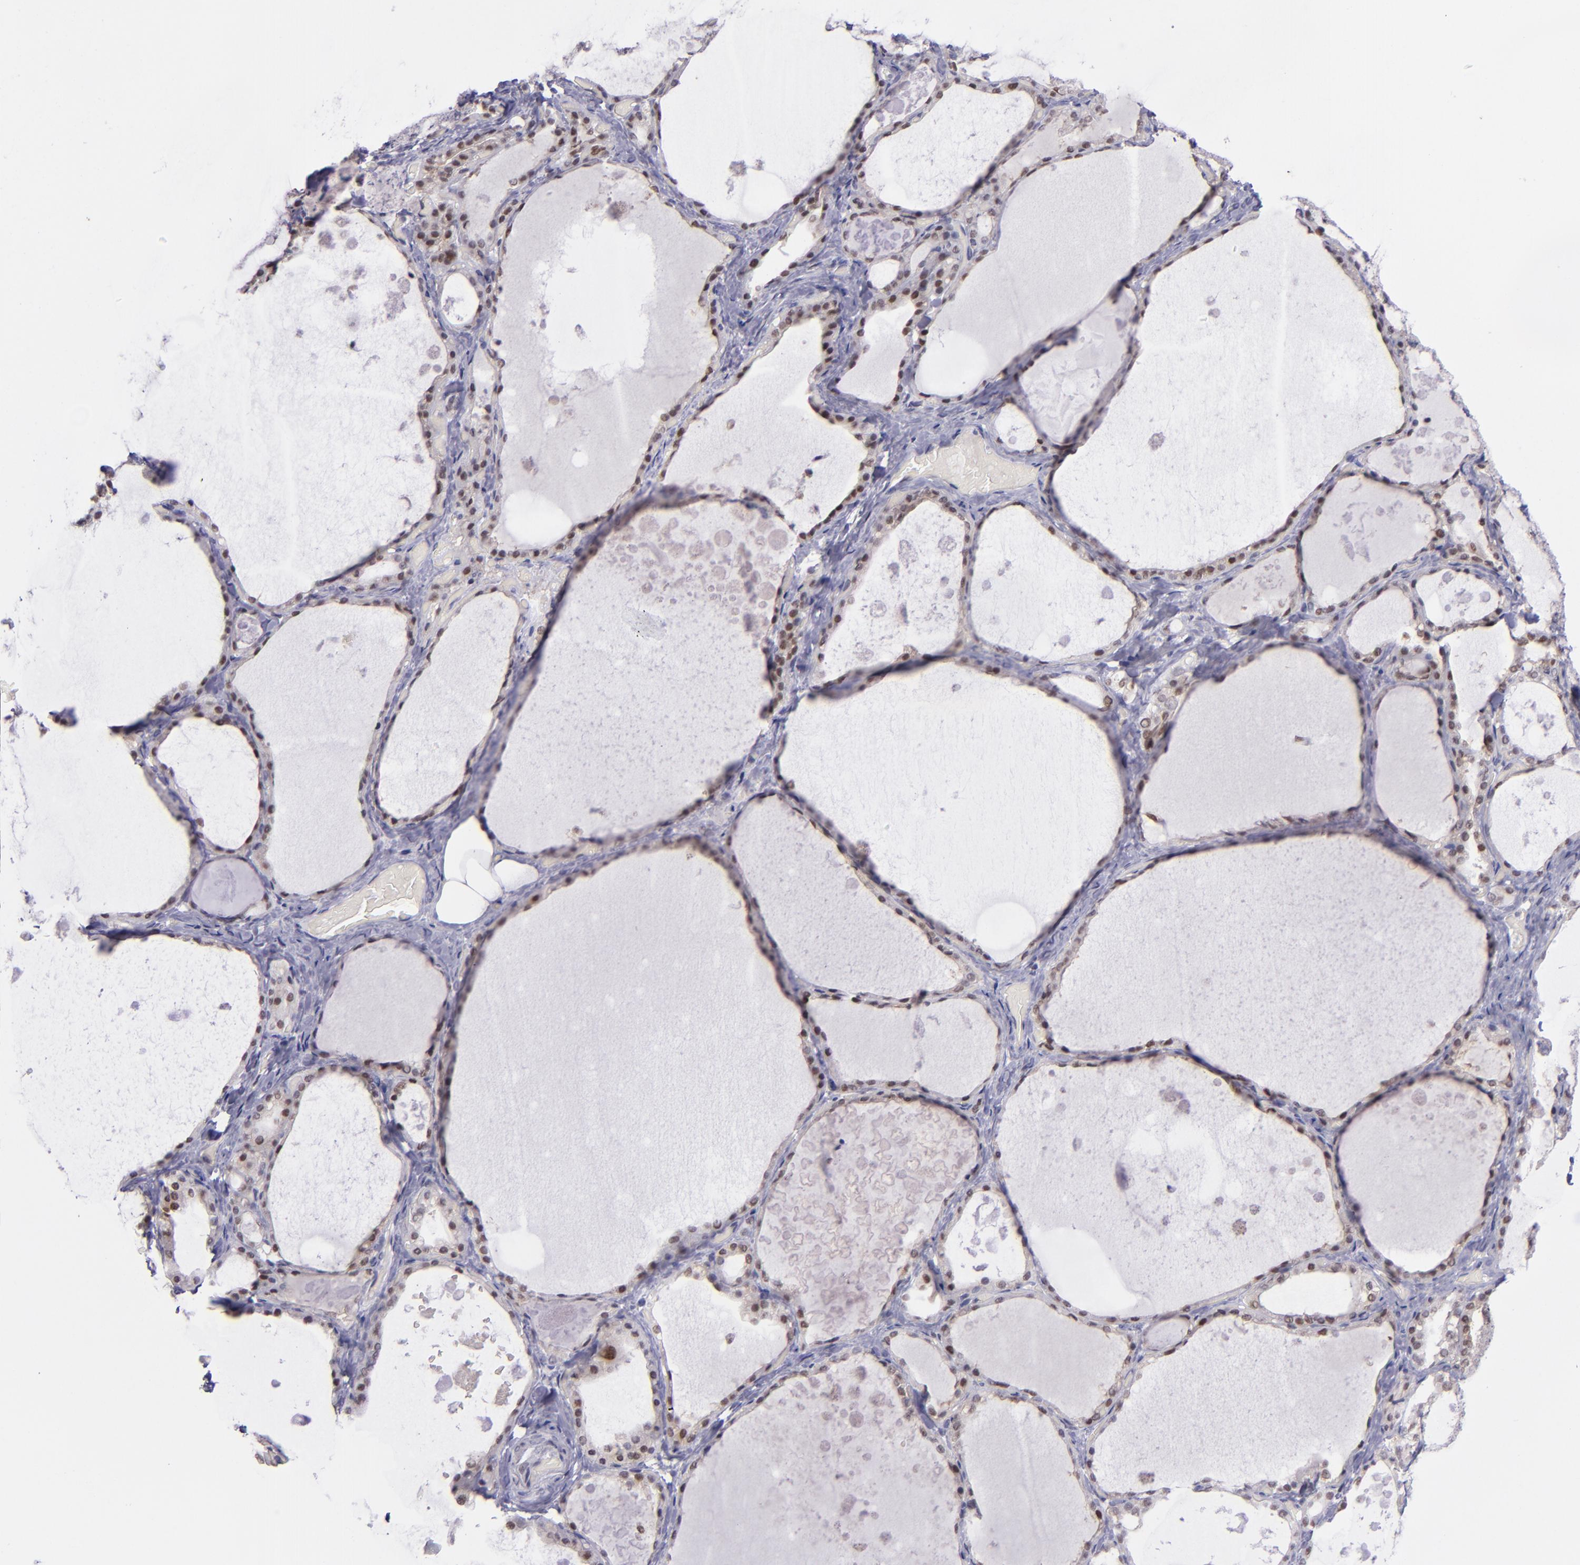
{"staining": {"intensity": "moderate", "quantity": ">75%", "location": "nuclear"}, "tissue": "thyroid gland", "cell_type": "Glandular cells", "image_type": "normal", "snomed": [{"axis": "morphology", "description": "Normal tissue, NOS"}, {"axis": "topography", "description": "Thyroid gland"}], "caption": "IHC micrograph of unremarkable thyroid gland: thyroid gland stained using immunohistochemistry (IHC) displays medium levels of moderate protein expression localized specifically in the nuclear of glandular cells, appearing as a nuclear brown color.", "gene": "BAG1", "patient": {"sex": "male", "age": 61}}